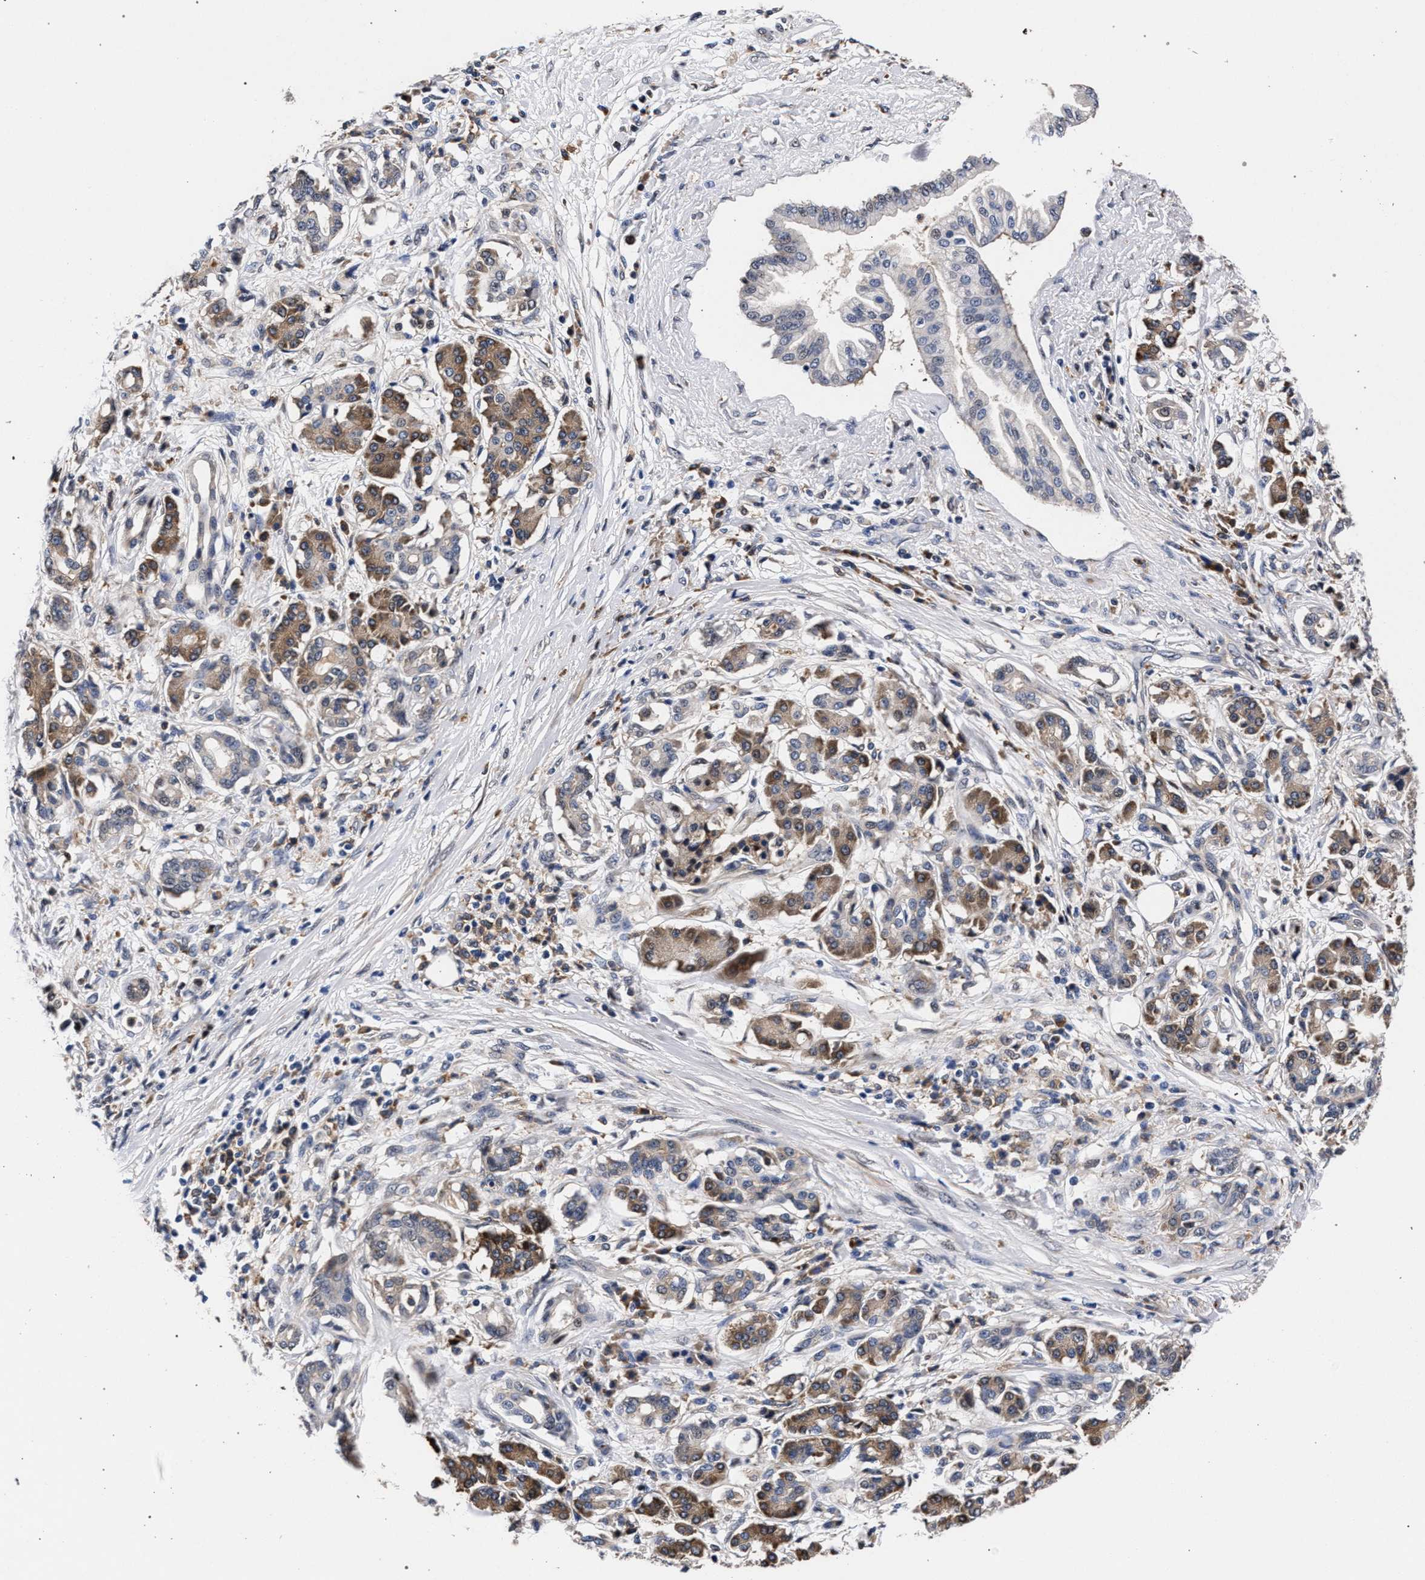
{"staining": {"intensity": "moderate", "quantity": "25%-75%", "location": "cytoplasmic/membranous"}, "tissue": "pancreatic cancer", "cell_type": "Tumor cells", "image_type": "cancer", "snomed": [{"axis": "morphology", "description": "Adenocarcinoma, NOS"}, {"axis": "topography", "description": "Pancreas"}], "caption": "A brown stain shows moderate cytoplasmic/membranous positivity of a protein in human pancreatic cancer tumor cells.", "gene": "ZNF462", "patient": {"sex": "female", "age": 56}}